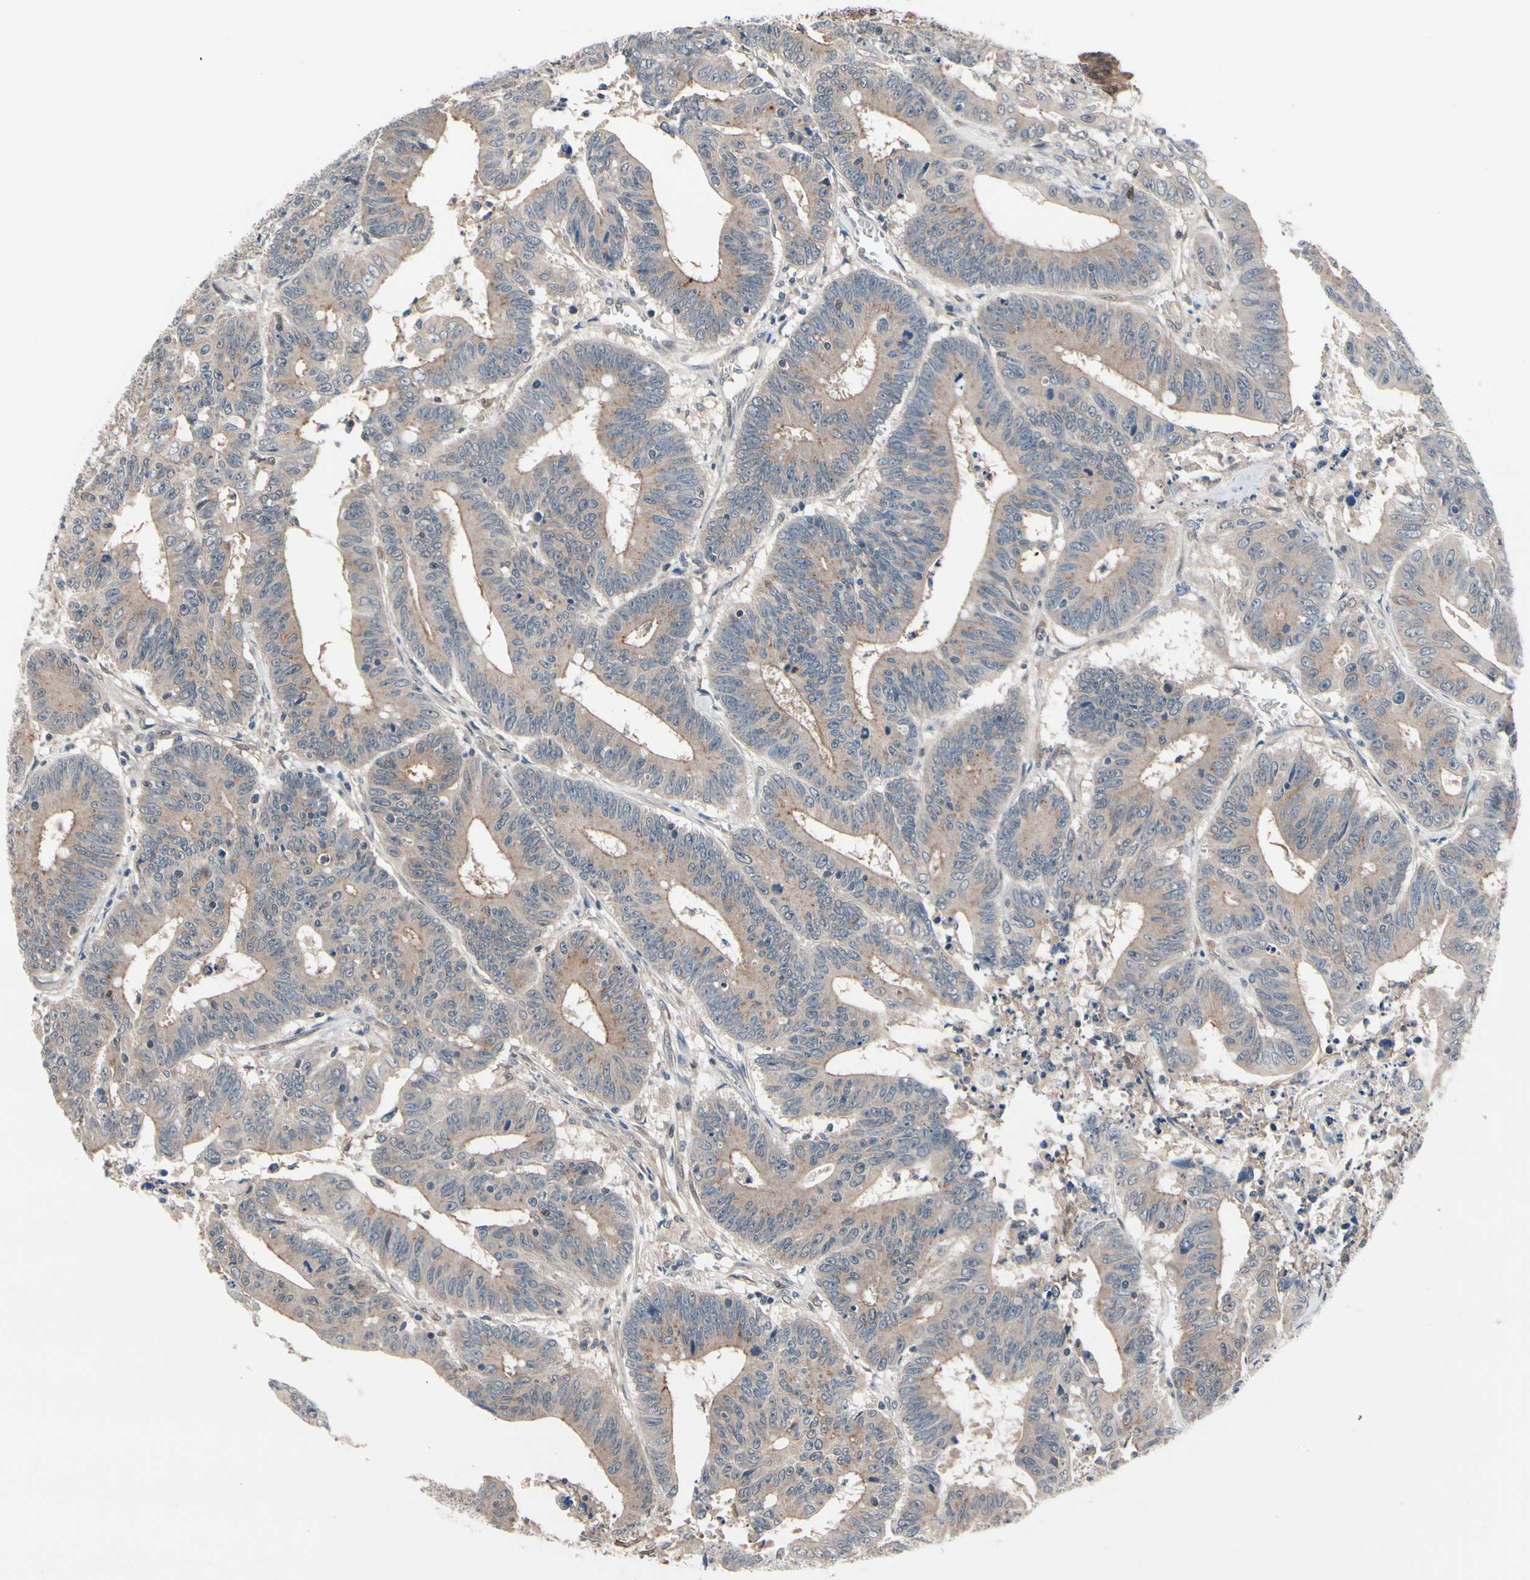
{"staining": {"intensity": "weak", "quantity": ">75%", "location": "cytoplasmic/membranous"}, "tissue": "colorectal cancer", "cell_type": "Tumor cells", "image_type": "cancer", "snomed": [{"axis": "morphology", "description": "Adenocarcinoma, NOS"}, {"axis": "topography", "description": "Colon"}], "caption": "Colorectal adenocarcinoma was stained to show a protein in brown. There is low levels of weak cytoplasmic/membranous expression in approximately >75% of tumor cells.", "gene": "PRDX6", "patient": {"sex": "male", "age": 45}}